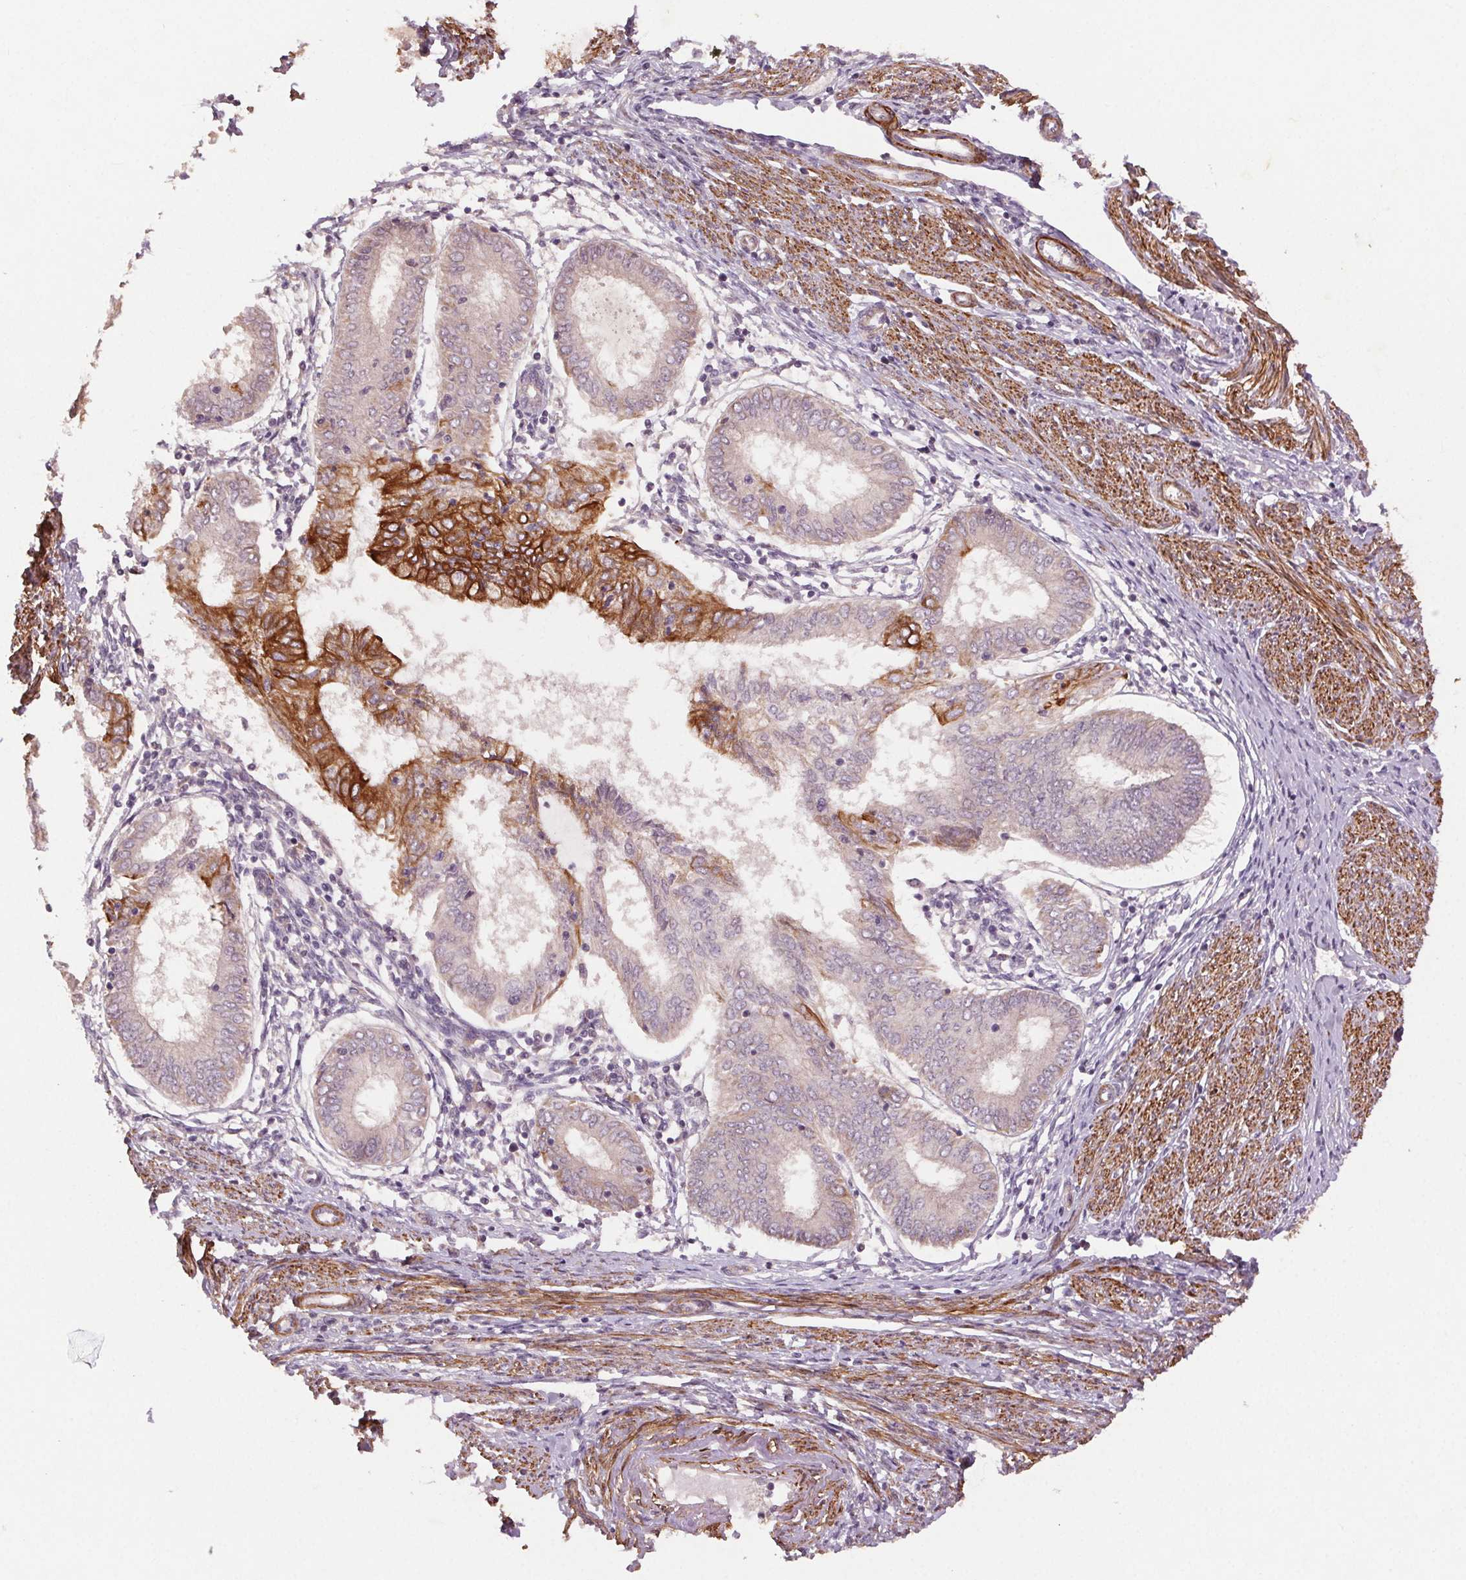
{"staining": {"intensity": "strong", "quantity": "<25%", "location": "cytoplasmic/membranous"}, "tissue": "endometrial cancer", "cell_type": "Tumor cells", "image_type": "cancer", "snomed": [{"axis": "morphology", "description": "Adenocarcinoma, NOS"}, {"axis": "topography", "description": "Endometrium"}], "caption": "Human endometrial cancer (adenocarcinoma) stained with a brown dye reveals strong cytoplasmic/membranous positive staining in about <25% of tumor cells.", "gene": "SMLR1", "patient": {"sex": "female", "age": 68}}